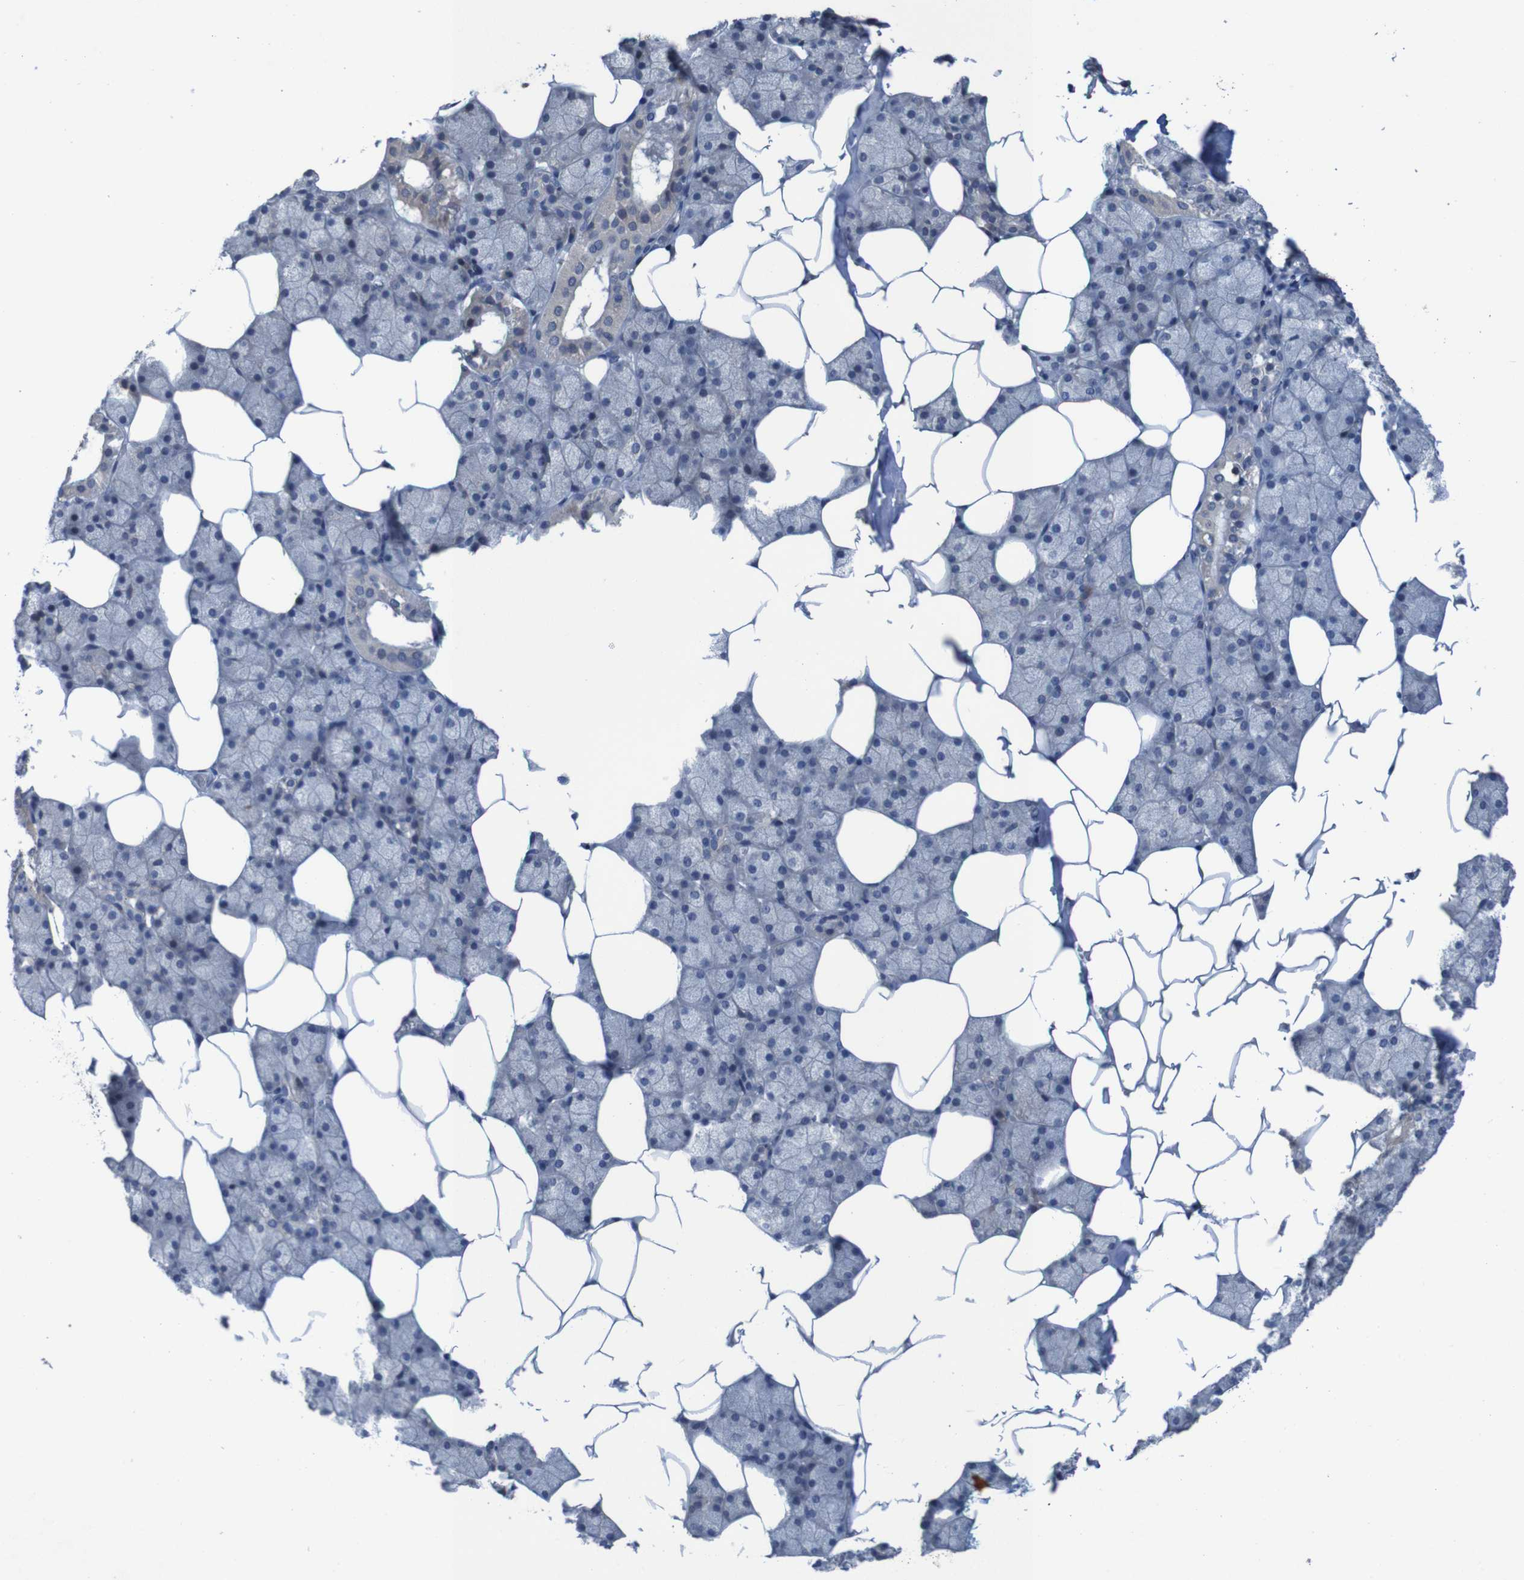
{"staining": {"intensity": "weak", "quantity": "25%-75%", "location": "cytoplasmic/membranous"}, "tissue": "salivary gland", "cell_type": "Glandular cells", "image_type": "normal", "snomed": [{"axis": "morphology", "description": "Normal tissue, NOS"}, {"axis": "topography", "description": "Salivary gland"}], "caption": "Protein analysis of benign salivary gland displays weak cytoplasmic/membranous staining in about 25%-75% of glandular cells. Ihc stains the protein in brown and the nuclei are stained blue.", "gene": "CLDN18", "patient": {"sex": "male", "age": 62}}